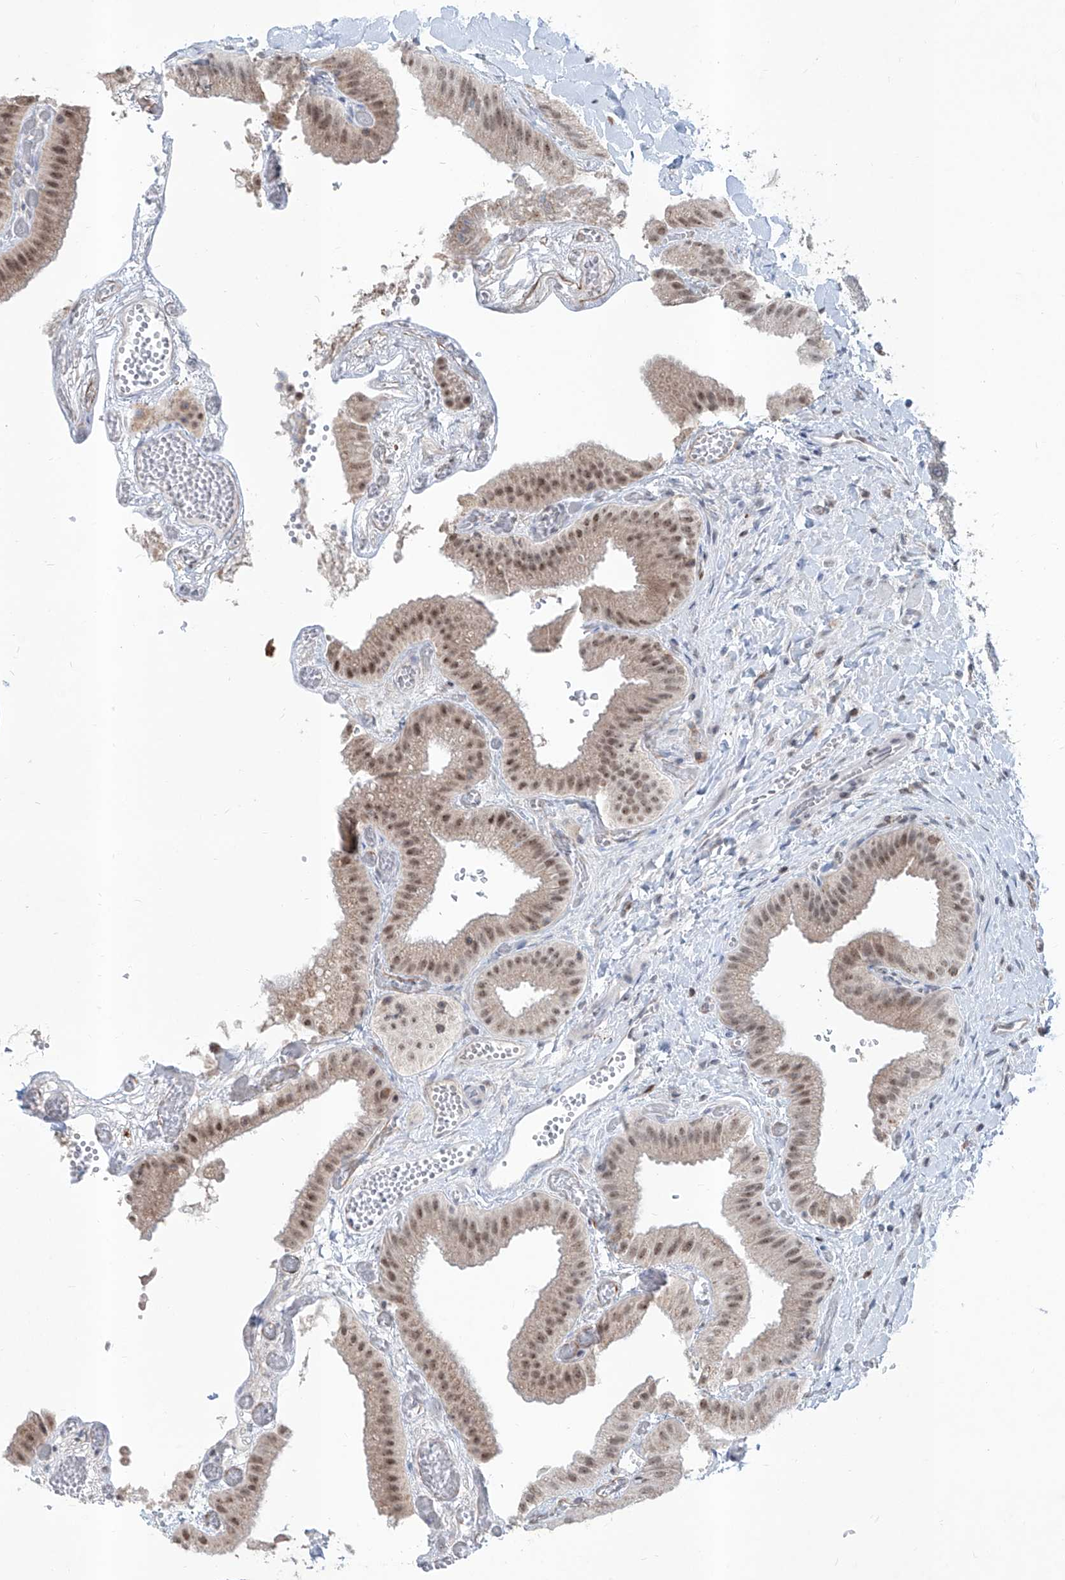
{"staining": {"intensity": "moderate", "quantity": ">75%", "location": "cytoplasmic/membranous,nuclear"}, "tissue": "gallbladder", "cell_type": "Glandular cells", "image_type": "normal", "snomed": [{"axis": "morphology", "description": "Normal tissue, NOS"}, {"axis": "topography", "description": "Gallbladder"}], "caption": "Gallbladder stained with DAB (3,3'-diaminobenzidine) IHC shows medium levels of moderate cytoplasmic/membranous,nuclear staining in approximately >75% of glandular cells. (Stains: DAB in brown, nuclei in blue, Microscopy: brightfield microscopy at high magnification).", "gene": "ZBTB48", "patient": {"sex": "female", "age": 64}}